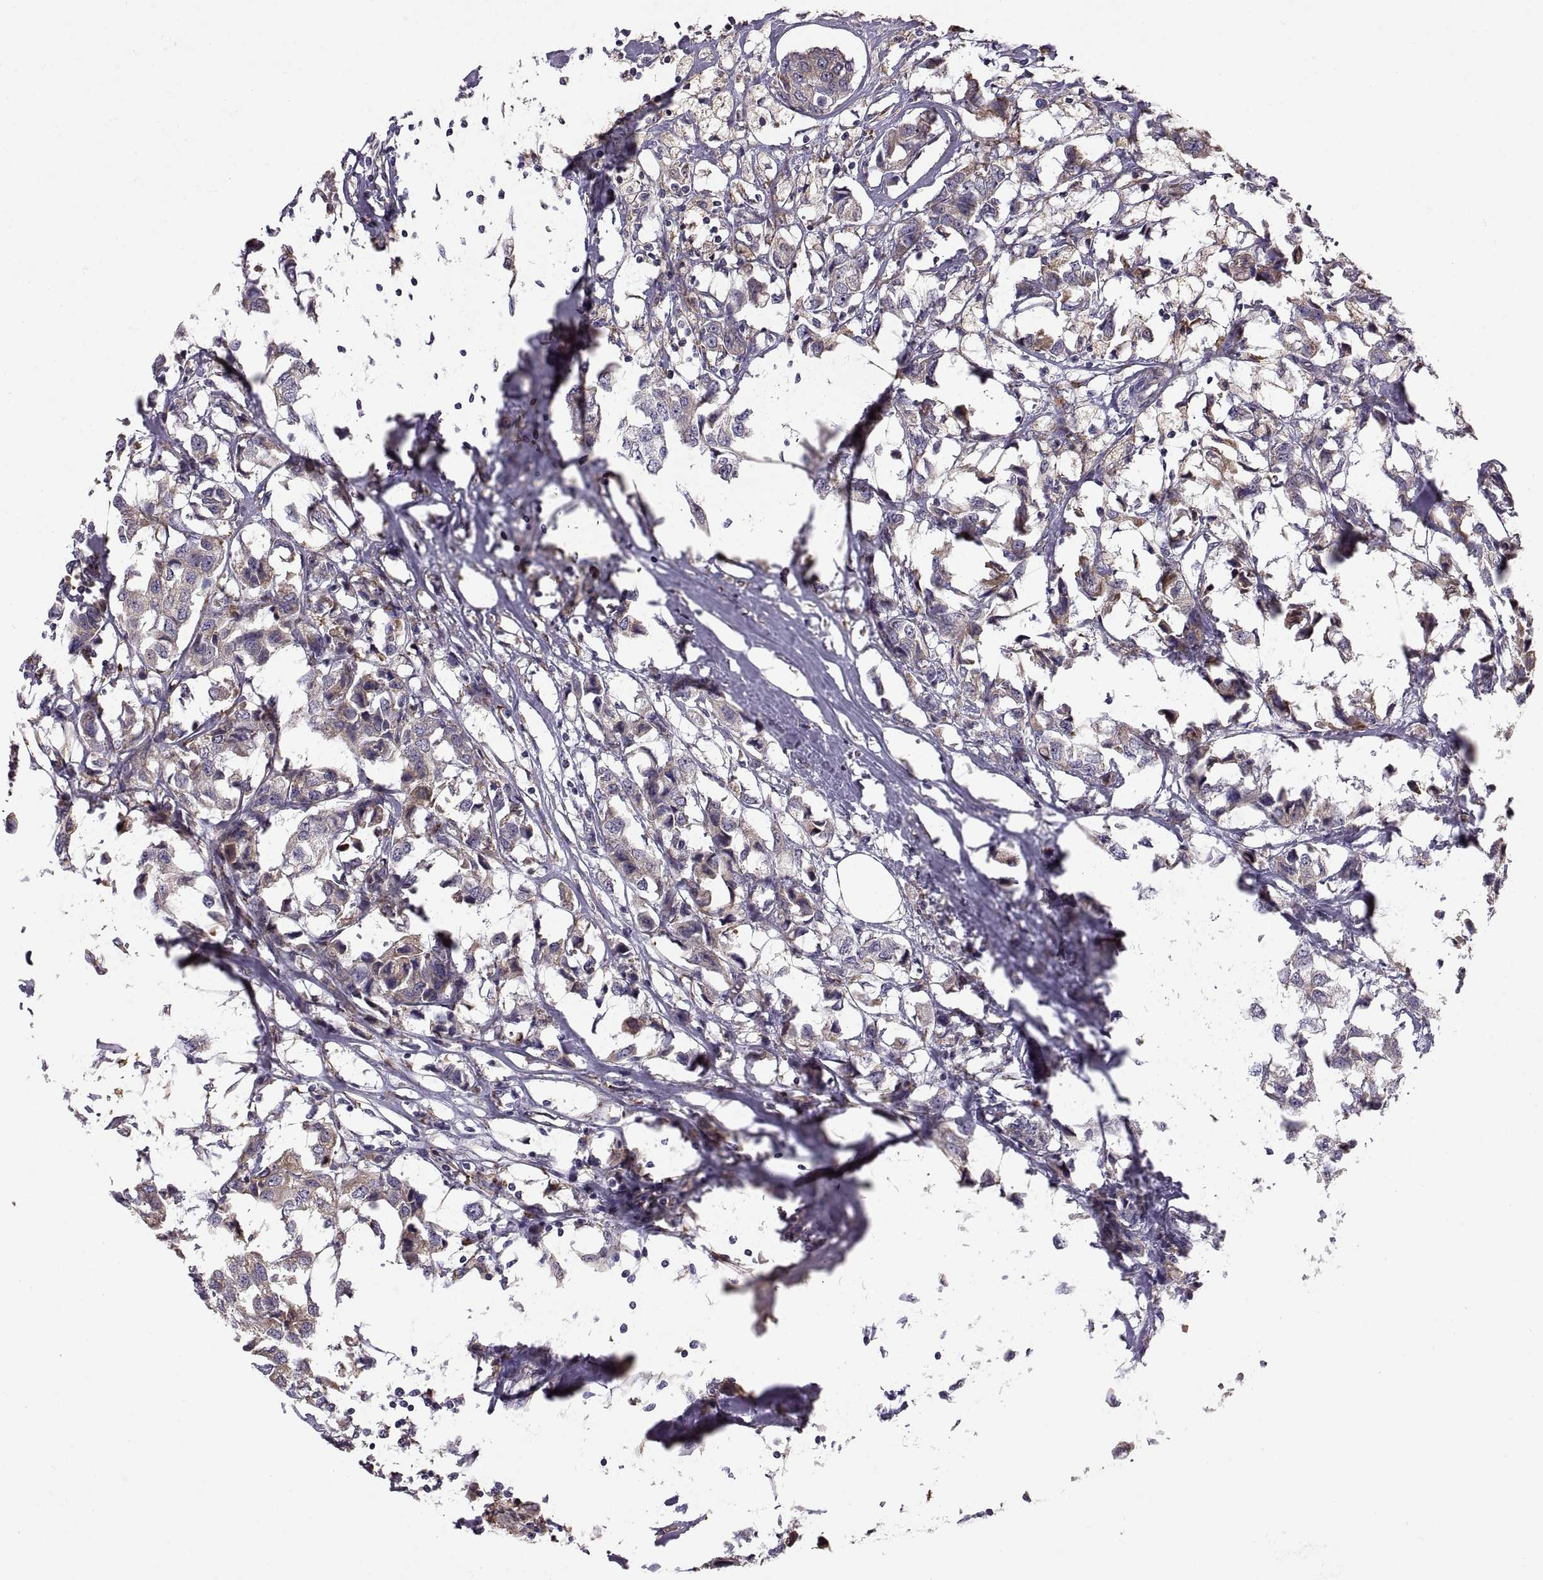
{"staining": {"intensity": "weak", "quantity": "25%-75%", "location": "cytoplasmic/membranous"}, "tissue": "breast cancer", "cell_type": "Tumor cells", "image_type": "cancer", "snomed": [{"axis": "morphology", "description": "Duct carcinoma"}, {"axis": "topography", "description": "Breast"}], "caption": "Immunohistochemical staining of human breast cancer (invasive ductal carcinoma) exhibits weak cytoplasmic/membranous protein positivity in approximately 25%-75% of tumor cells.", "gene": "PLEKHB2", "patient": {"sex": "female", "age": 80}}